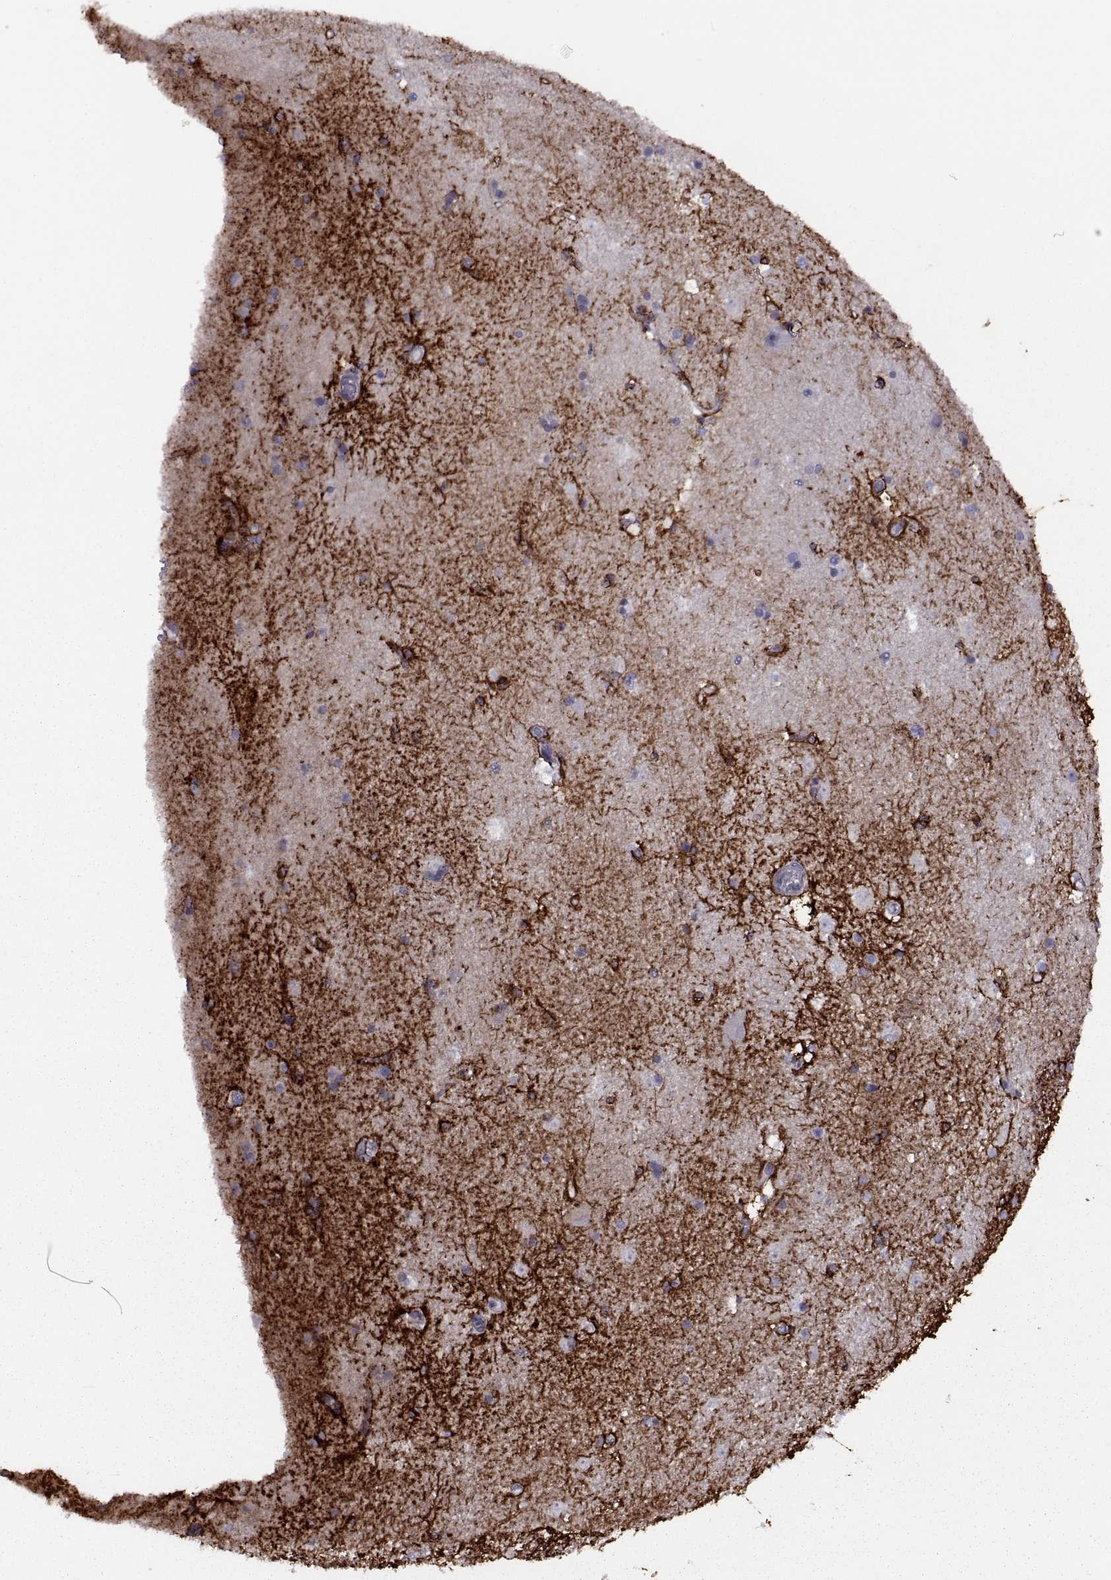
{"staining": {"intensity": "strong", "quantity": "<25%", "location": "cytoplasmic/membranous"}, "tissue": "caudate", "cell_type": "Glial cells", "image_type": "normal", "snomed": [{"axis": "morphology", "description": "Normal tissue, NOS"}, {"axis": "topography", "description": "Lateral ventricle wall"}], "caption": "Normal caudate displays strong cytoplasmic/membranous expression in approximately <25% of glial cells, visualized by immunohistochemistry. (brown staining indicates protein expression, while blue staining denotes nuclei).", "gene": "TMEM158", "patient": {"sex": "male", "age": 51}}